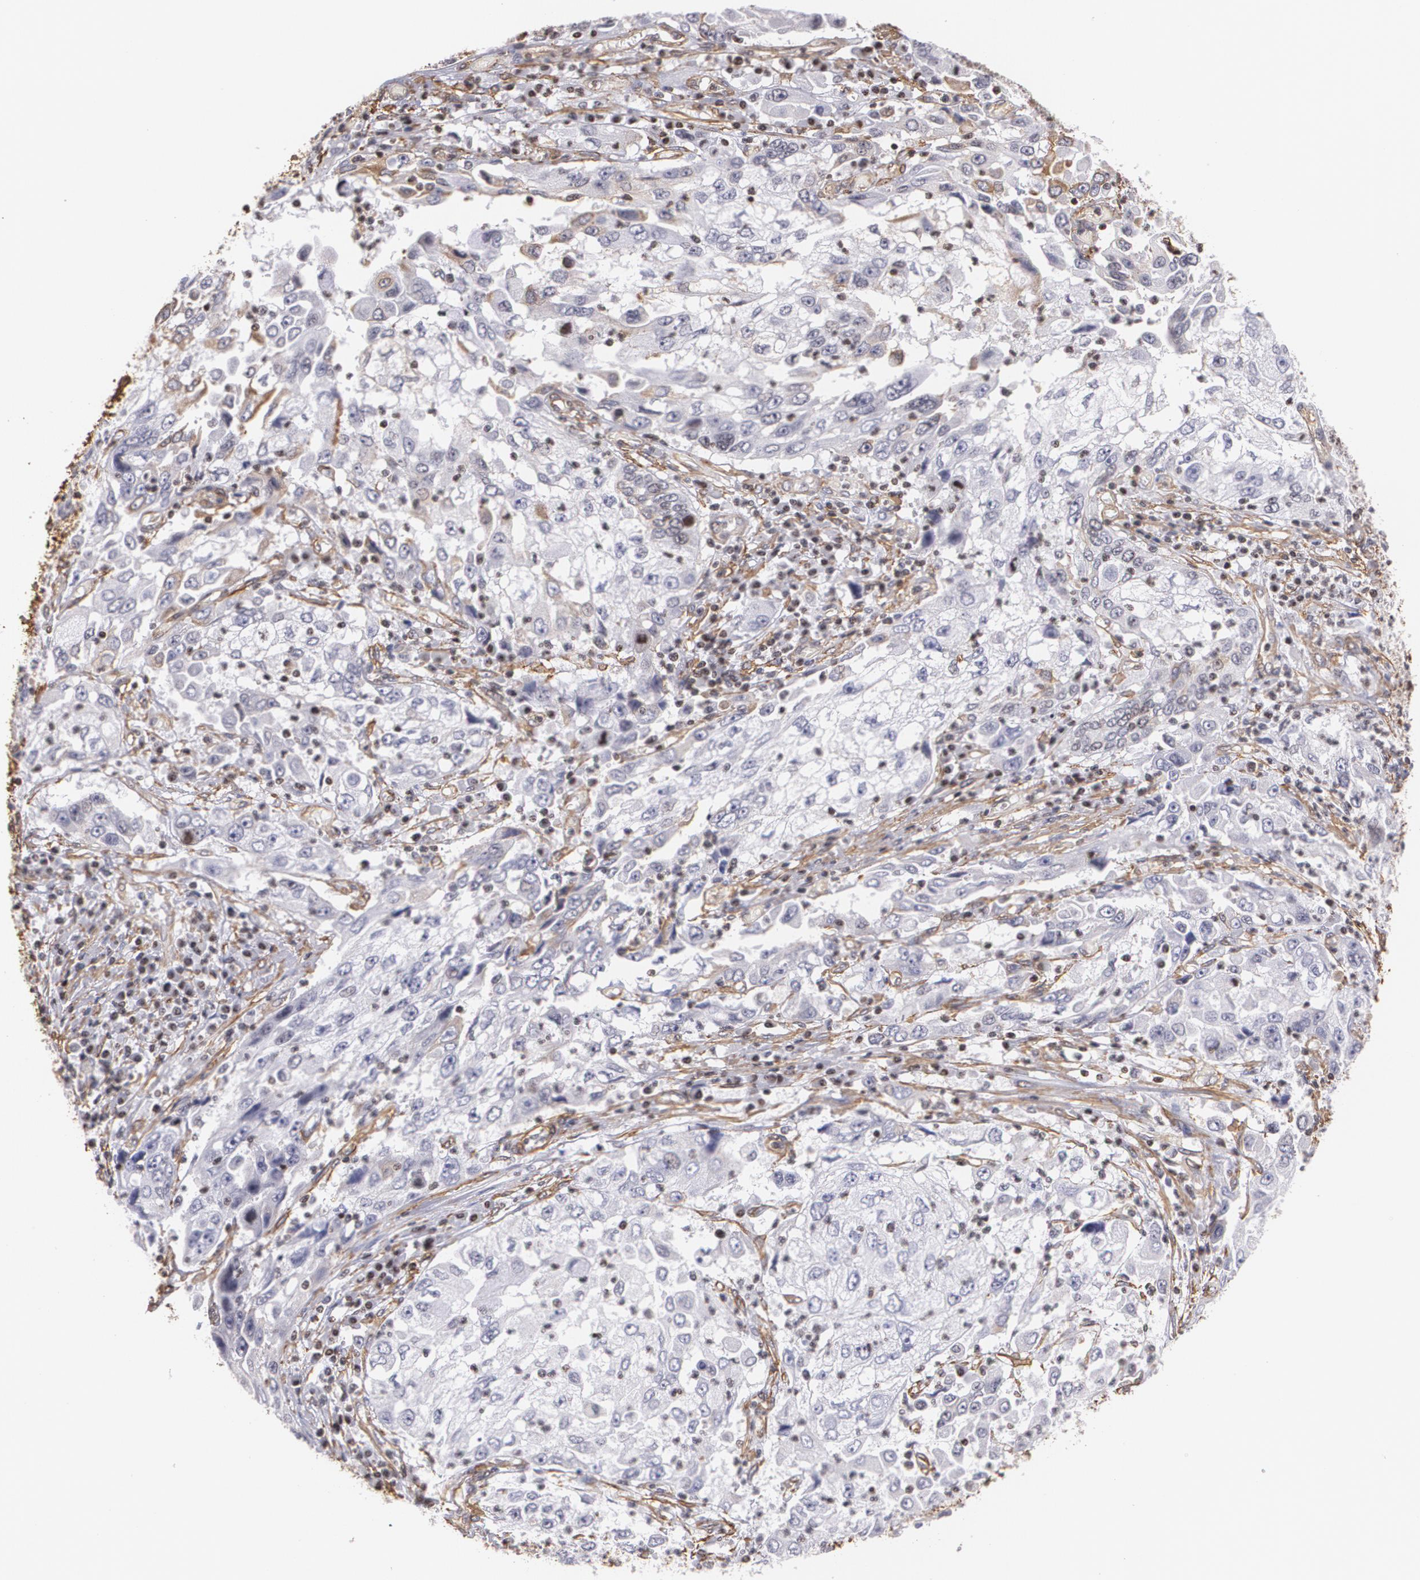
{"staining": {"intensity": "weak", "quantity": "<25%", "location": "cytoplasmic/membranous"}, "tissue": "cervical cancer", "cell_type": "Tumor cells", "image_type": "cancer", "snomed": [{"axis": "morphology", "description": "Squamous cell carcinoma, NOS"}, {"axis": "topography", "description": "Cervix"}], "caption": "Immunohistochemistry (IHC) histopathology image of human cervical cancer (squamous cell carcinoma) stained for a protein (brown), which exhibits no positivity in tumor cells.", "gene": "VAMP1", "patient": {"sex": "female", "age": 36}}